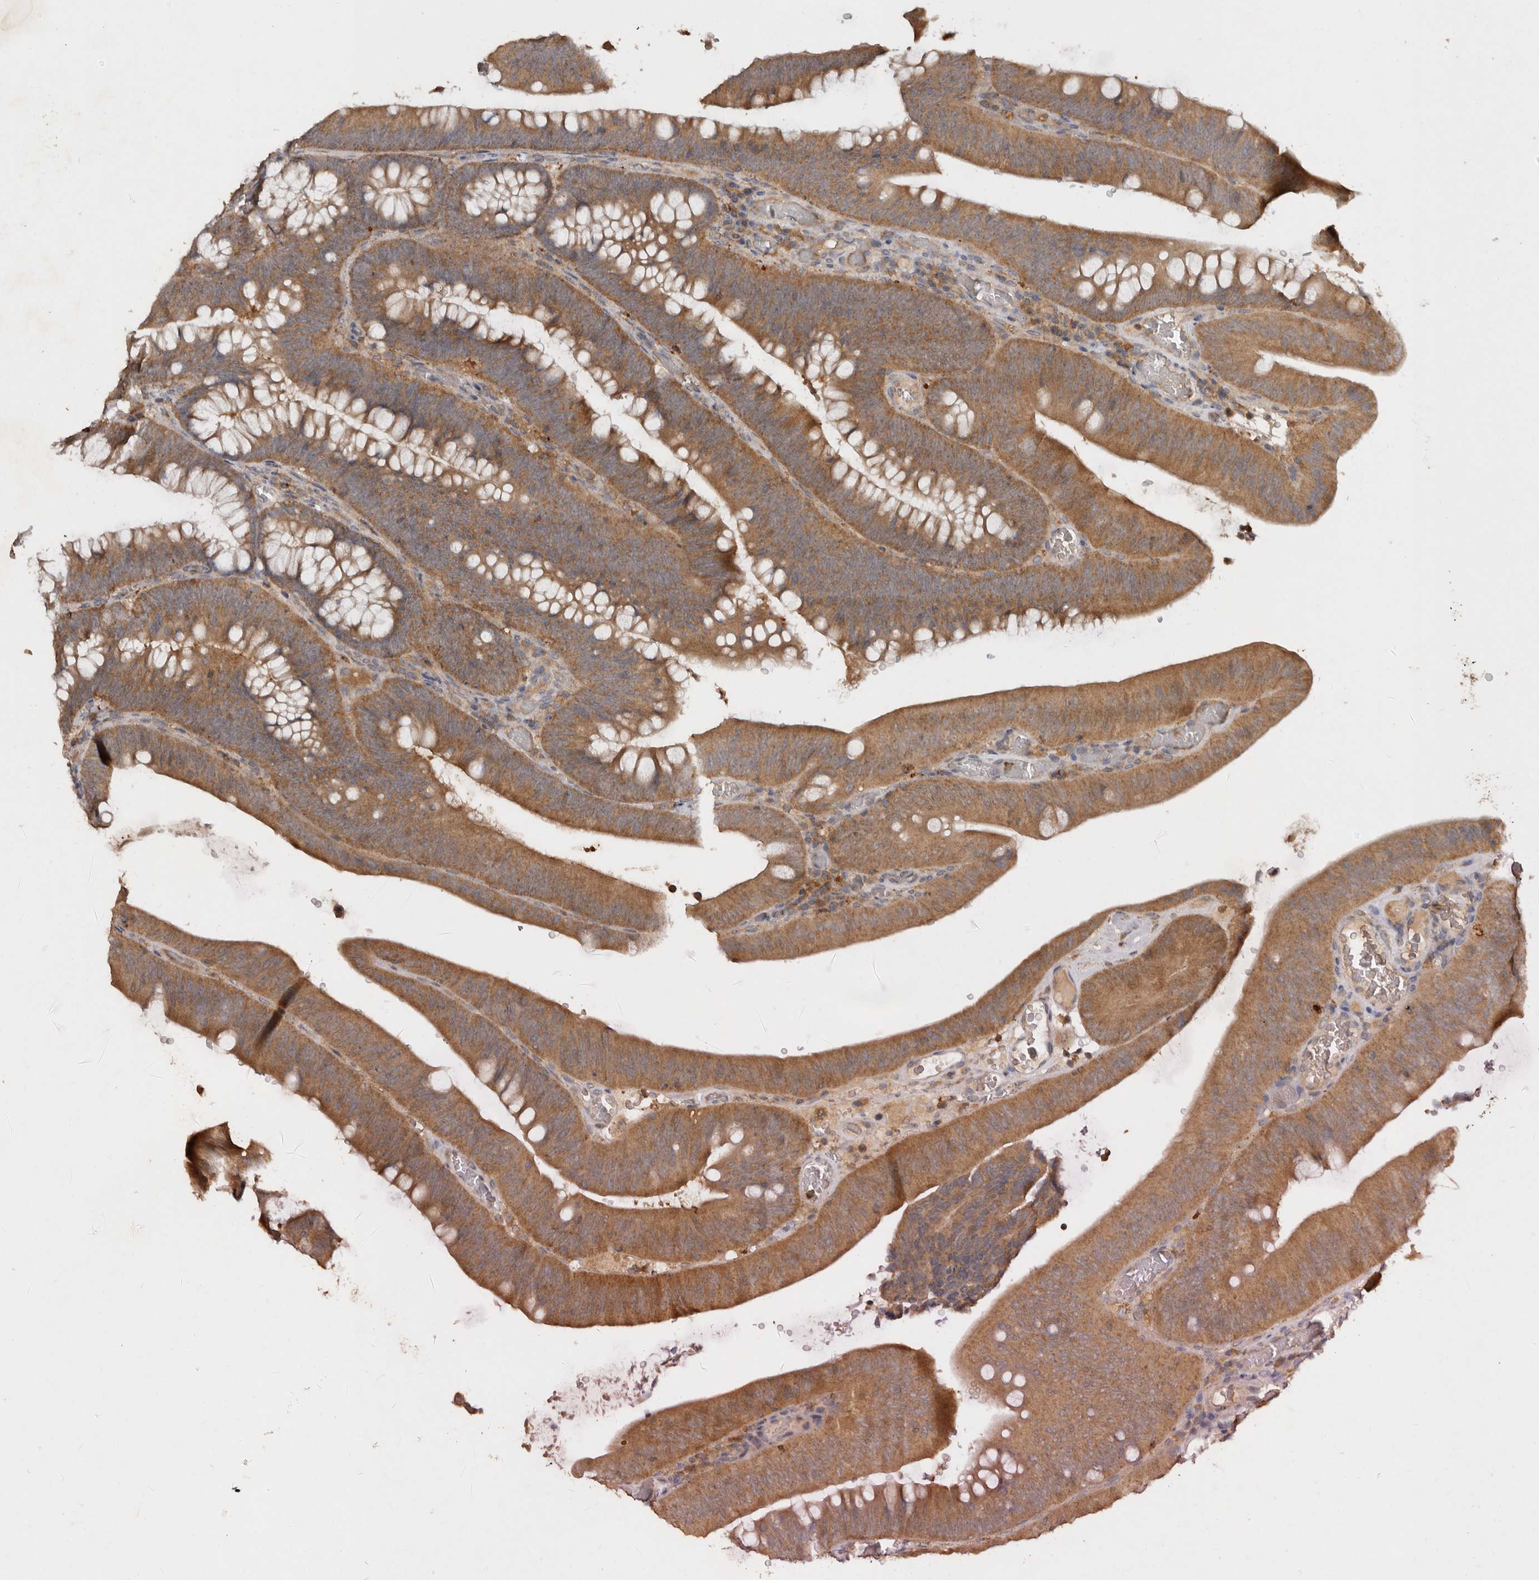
{"staining": {"intensity": "moderate", "quantity": ">75%", "location": "cytoplasmic/membranous"}, "tissue": "colorectal cancer", "cell_type": "Tumor cells", "image_type": "cancer", "snomed": [{"axis": "morphology", "description": "Normal tissue, NOS"}, {"axis": "topography", "description": "Colon"}], "caption": "The histopathology image reveals a brown stain indicating the presence of a protein in the cytoplasmic/membranous of tumor cells in colorectal cancer.", "gene": "EDEM1", "patient": {"sex": "female", "age": 82}}